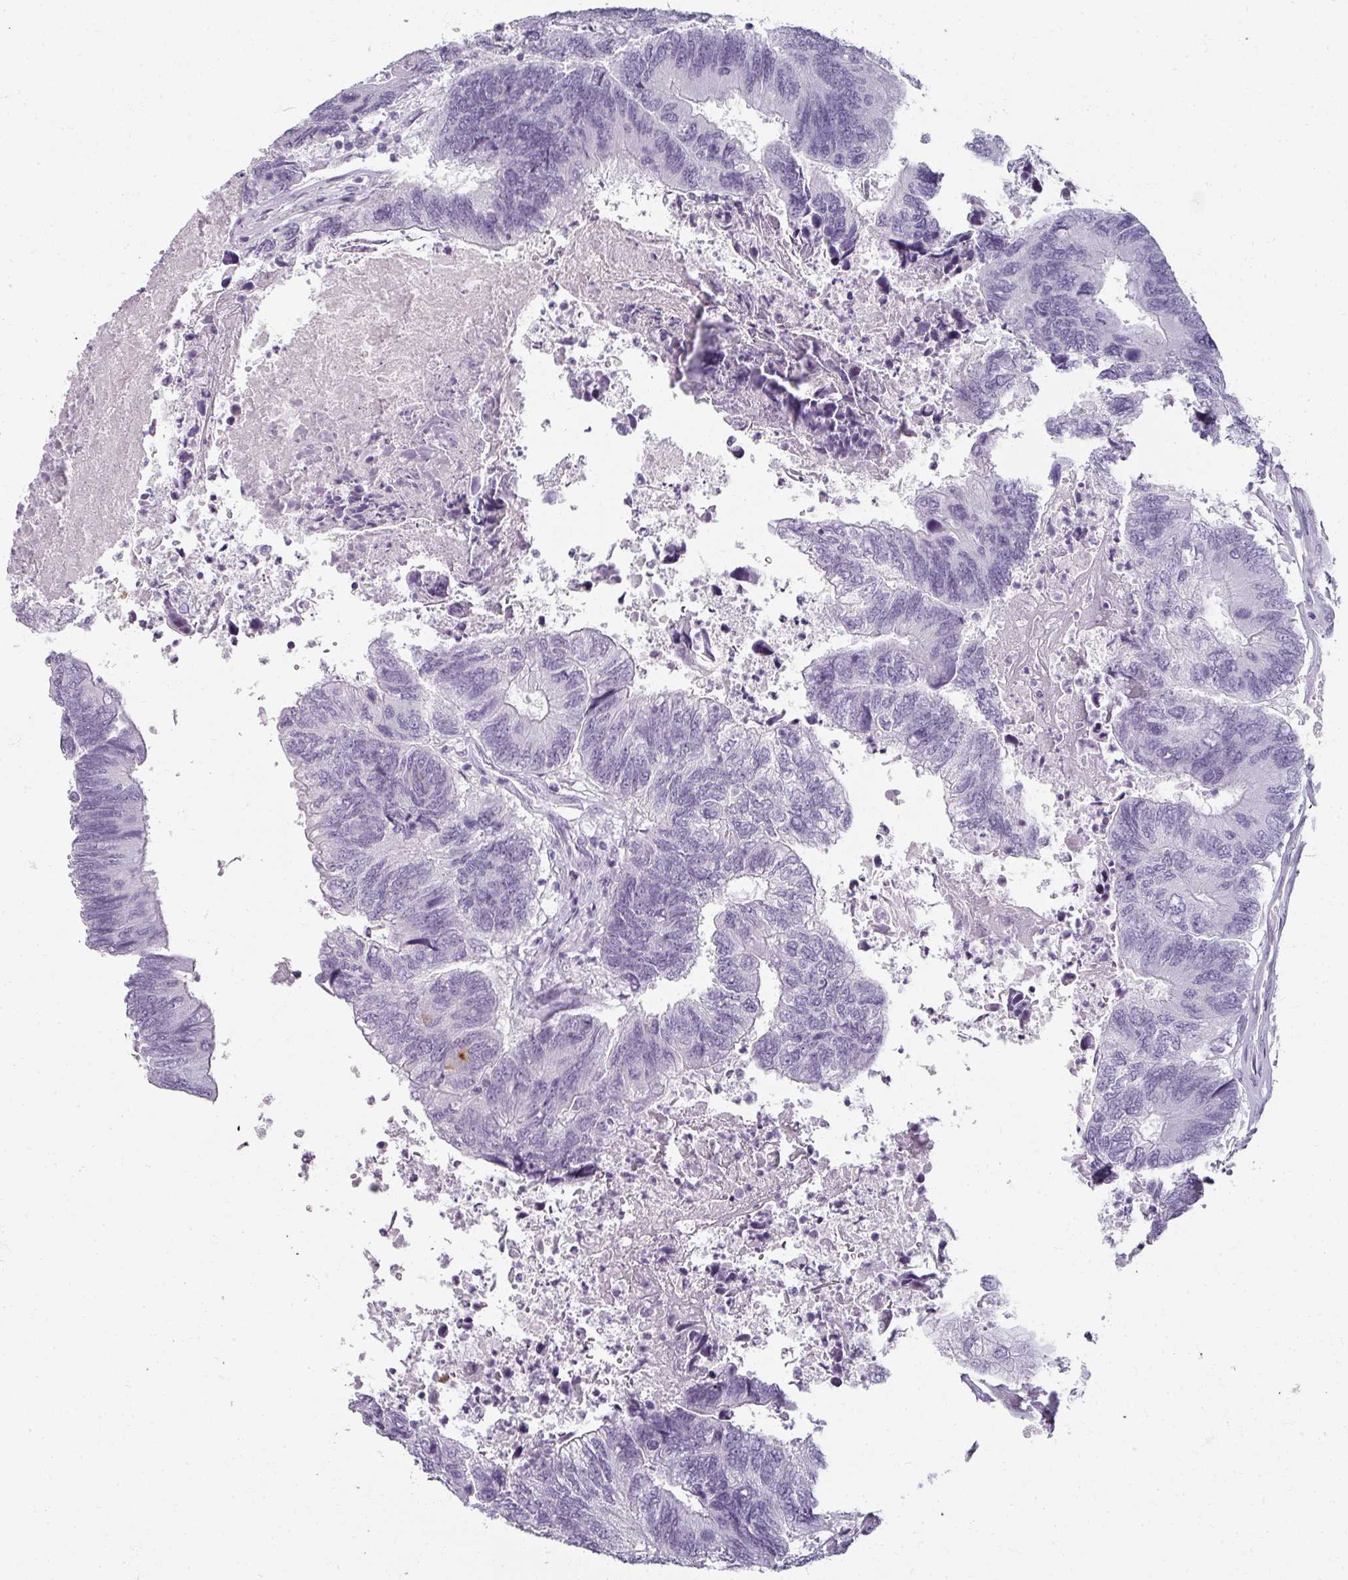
{"staining": {"intensity": "negative", "quantity": "none", "location": "none"}, "tissue": "colorectal cancer", "cell_type": "Tumor cells", "image_type": "cancer", "snomed": [{"axis": "morphology", "description": "Adenocarcinoma, NOS"}, {"axis": "topography", "description": "Colon"}], "caption": "Immunohistochemical staining of human colorectal cancer demonstrates no significant expression in tumor cells.", "gene": "REG3G", "patient": {"sex": "female", "age": 67}}